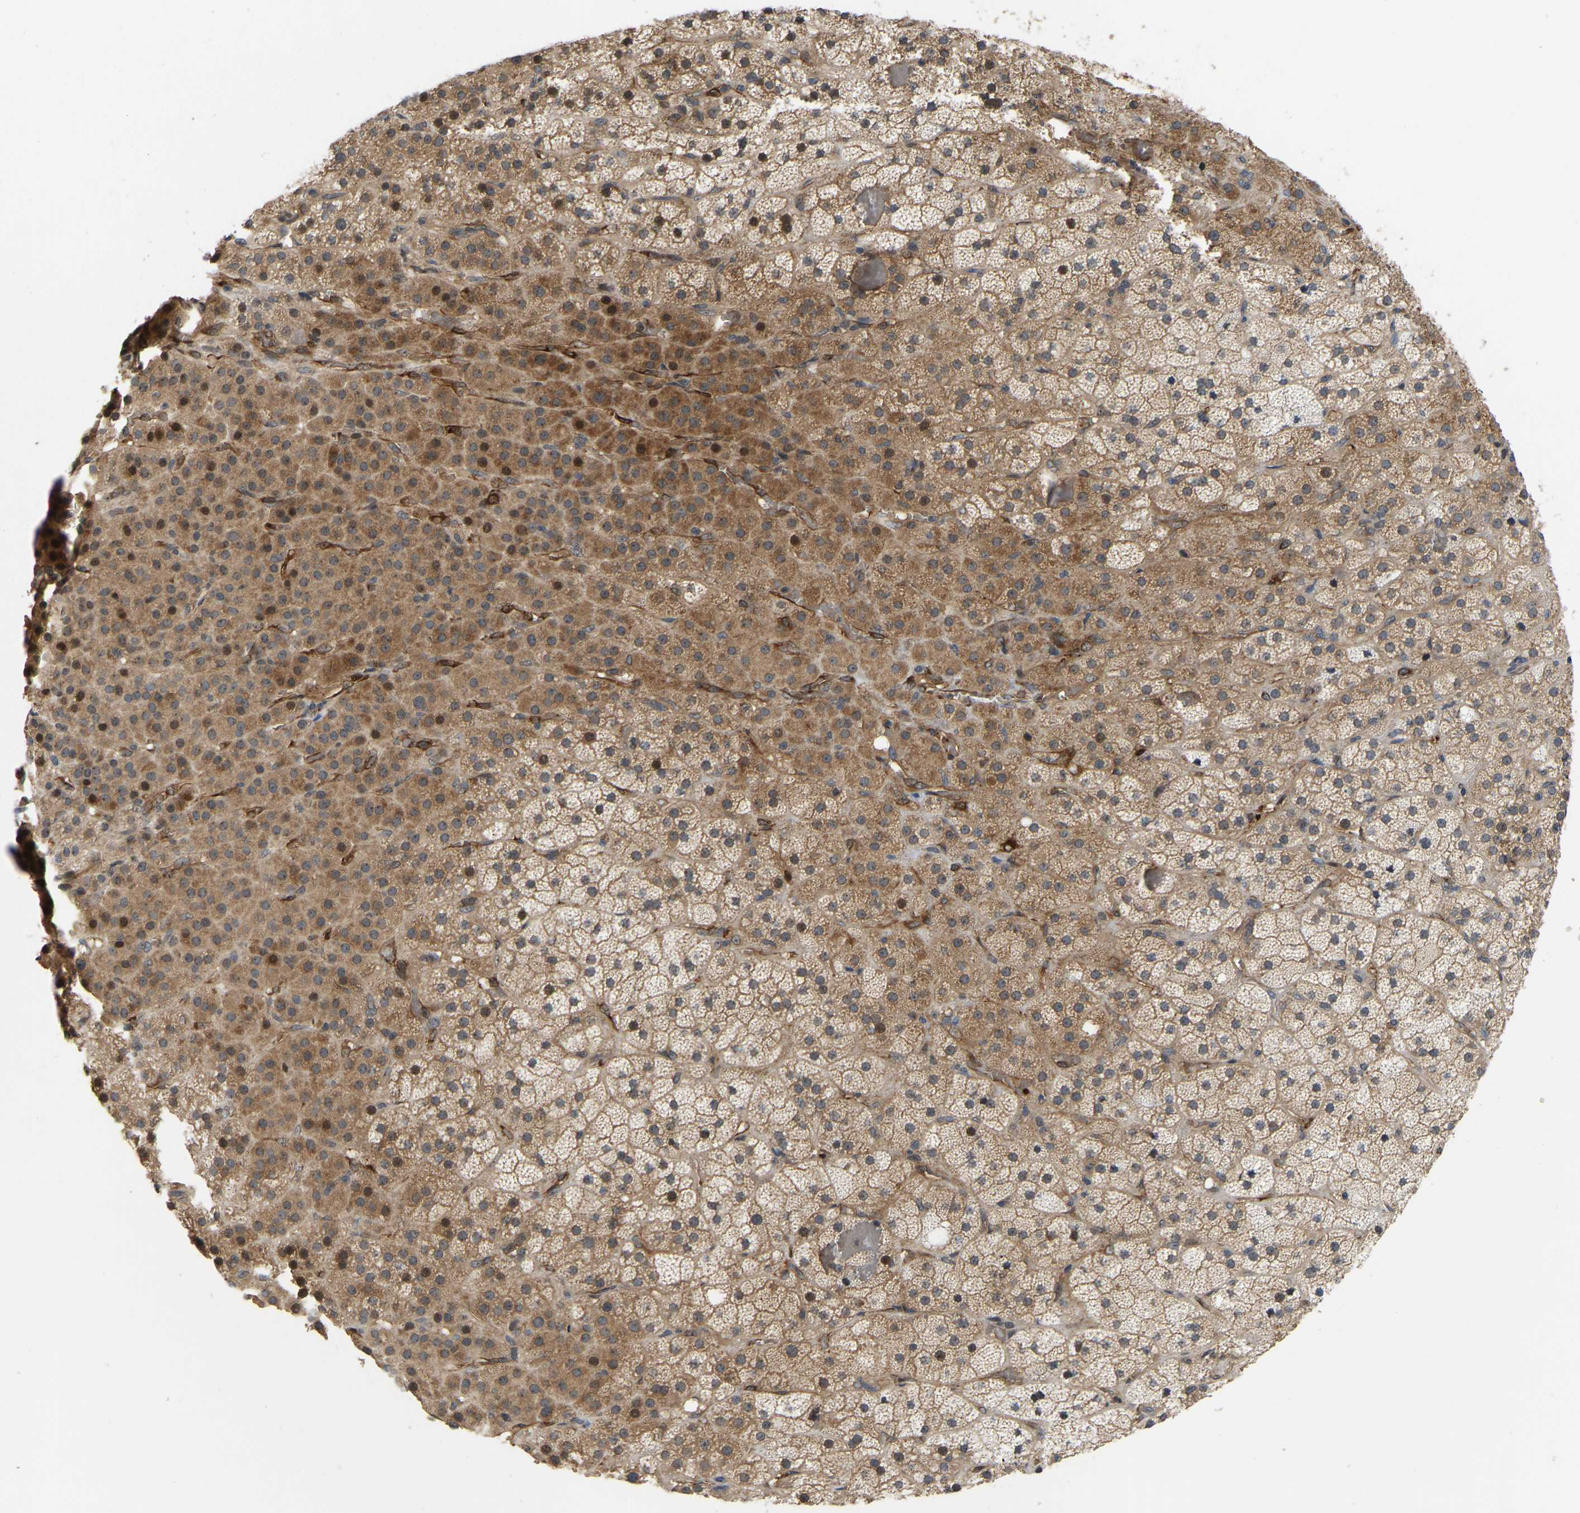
{"staining": {"intensity": "moderate", "quantity": ">75%", "location": "cytoplasmic/membranous,nuclear"}, "tissue": "adrenal gland", "cell_type": "Glandular cells", "image_type": "normal", "snomed": [{"axis": "morphology", "description": "Normal tissue, NOS"}, {"axis": "topography", "description": "Adrenal gland"}], "caption": "Immunohistochemistry (DAB) staining of unremarkable adrenal gland exhibits moderate cytoplasmic/membranous,nuclear protein staining in about >75% of glandular cells.", "gene": "LIMK2", "patient": {"sex": "male", "age": 57}}